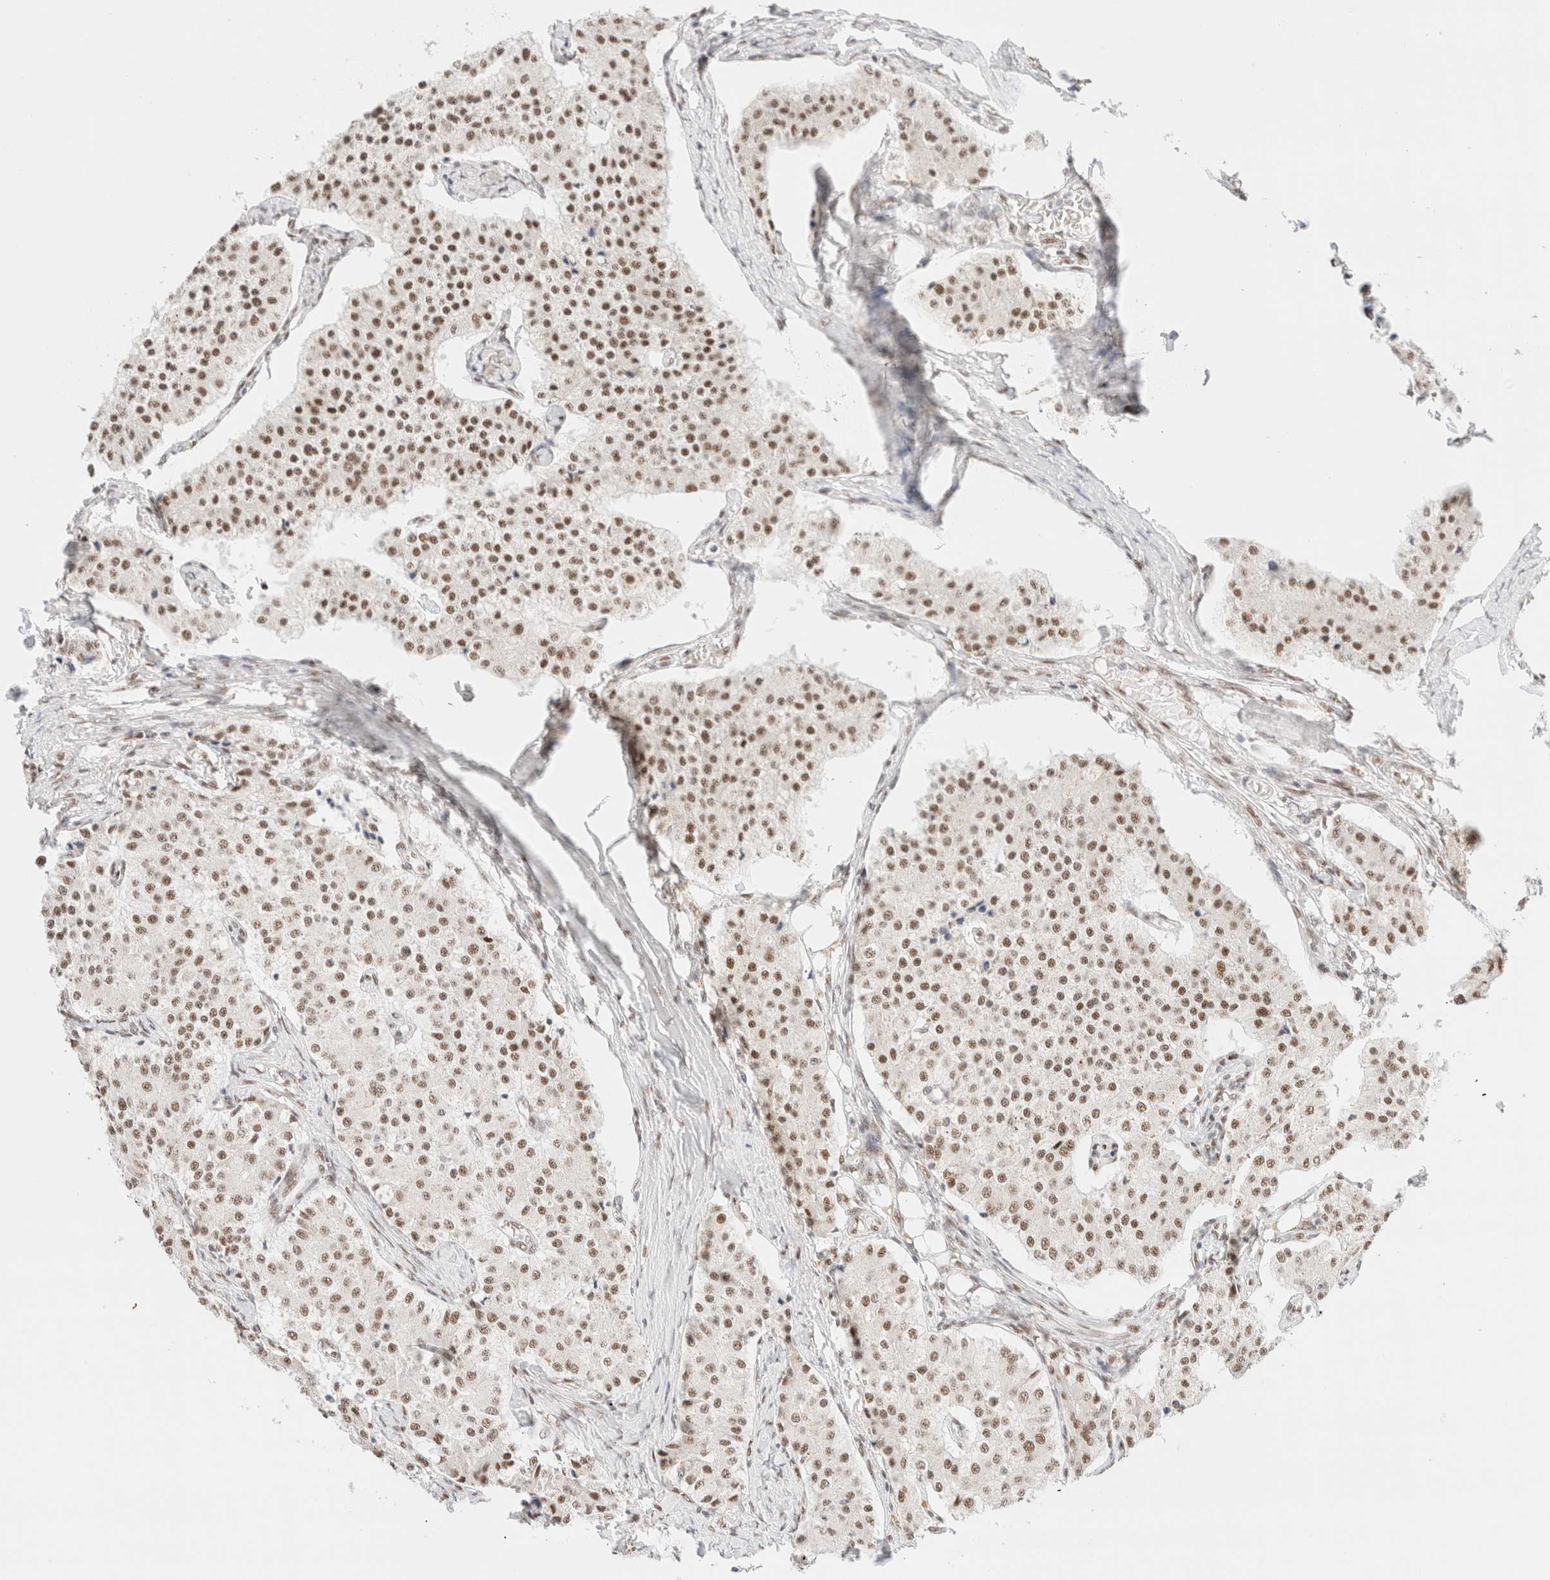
{"staining": {"intensity": "moderate", "quantity": ">75%", "location": "nuclear"}, "tissue": "carcinoid", "cell_type": "Tumor cells", "image_type": "cancer", "snomed": [{"axis": "morphology", "description": "Carcinoid, malignant, NOS"}, {"axis": "topography", "description": "Colon"}], "caption": "A medium amount of moderate nuclear expression is identified in about >75% of tumor cells in carcinoid tissue. Nuclei are stained in blue.", "gene": "CIC", "patient": {"sex": "female", "age": 52}}